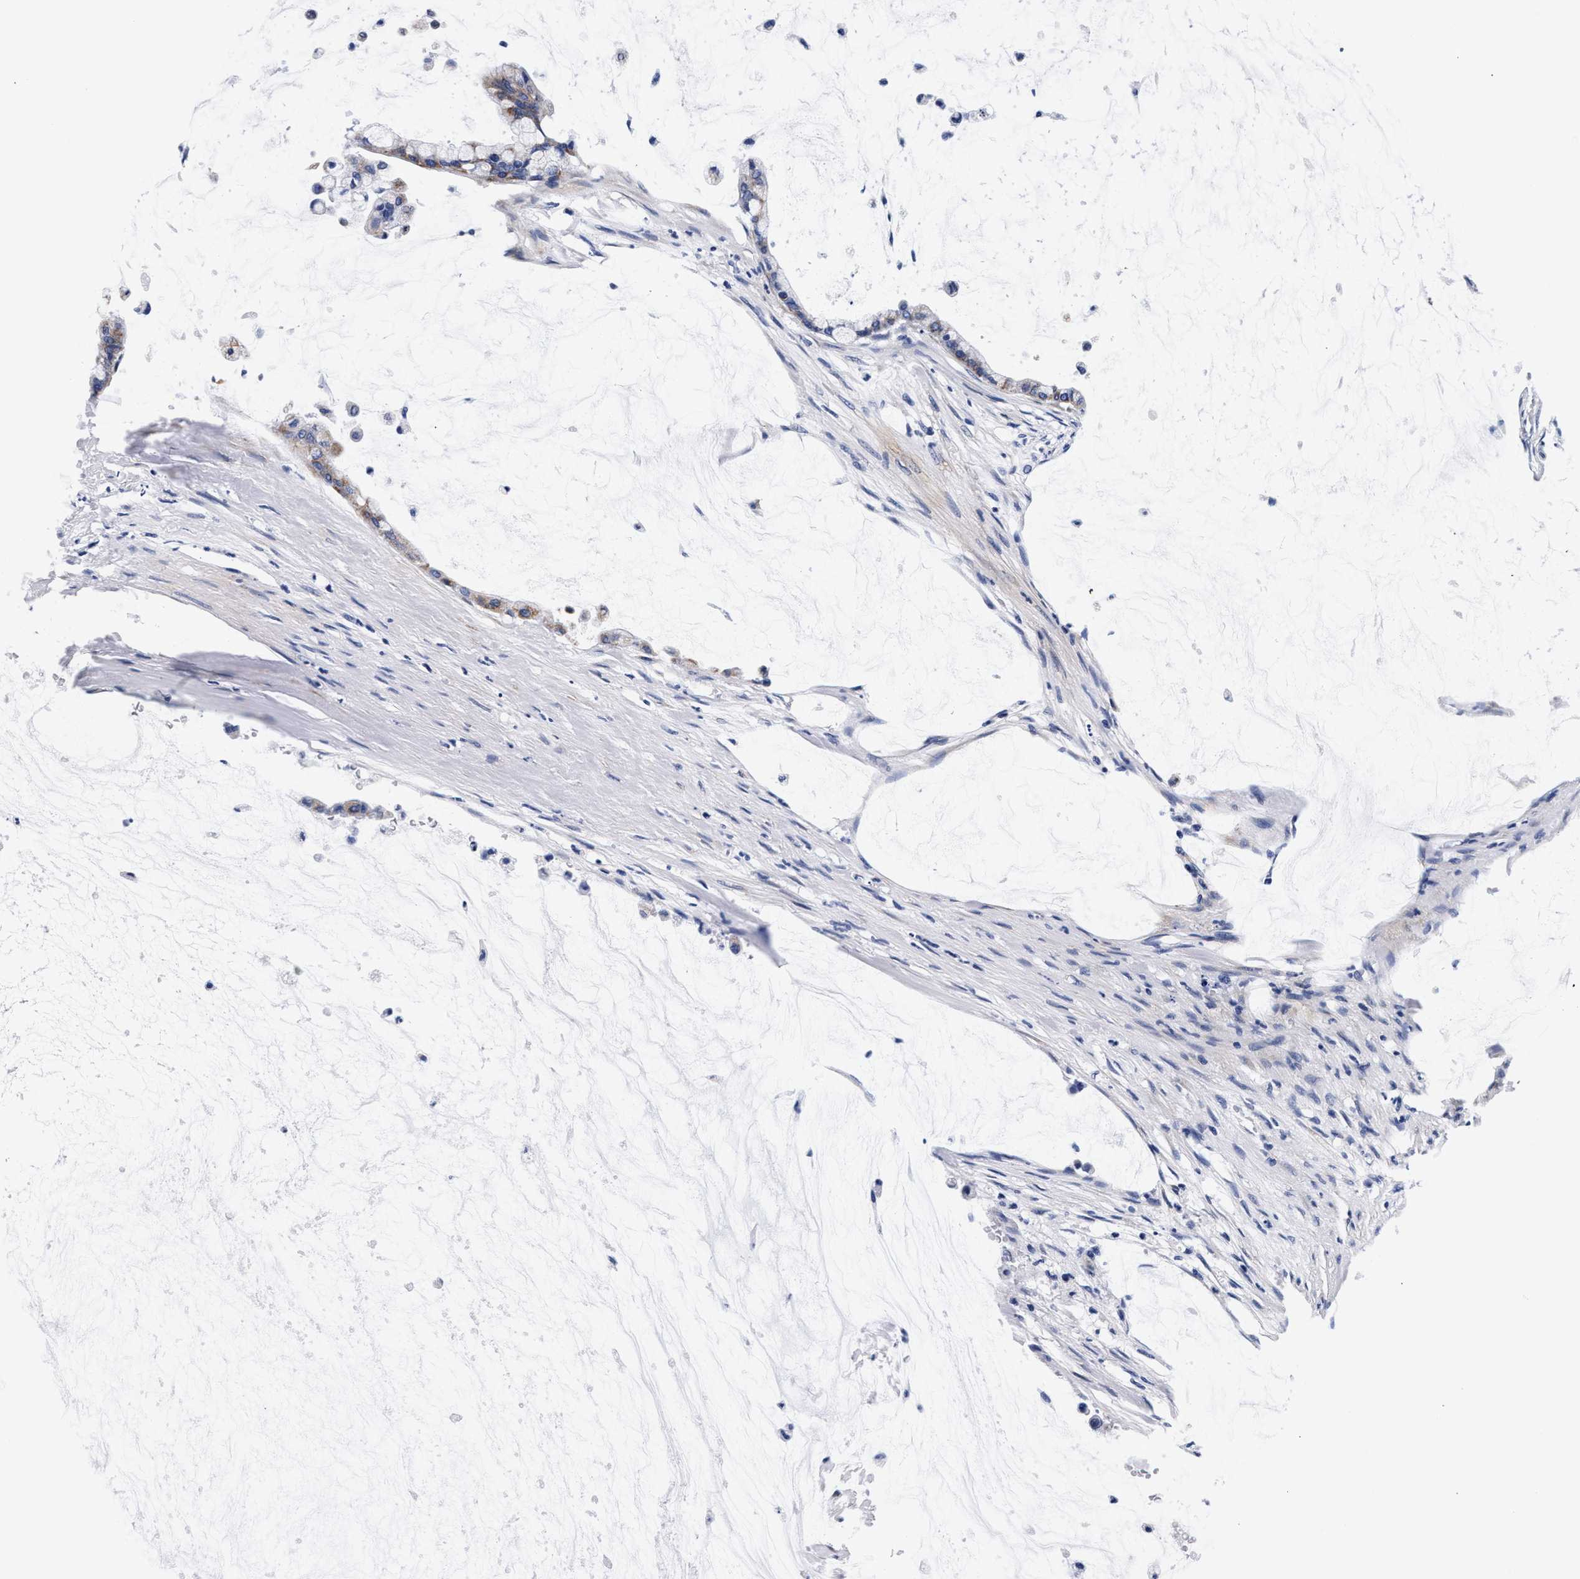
{"staining": {"intensity": "weak", "quantity": ">75%", "location": "cytoplasmic/membranous"}, "tissue": "pancreatic cancer", "cell_type": "Tumor cells", "image_type": "cancer", "snomed": [{"axis": "morphology", "description": "Adenocarcinoma, NOS"}, {"axis": "topography", "description": "Pancreas"}], "caption": "Protein staining of pancreatic cancer (adenocarcinoma) tissue exhibits weak cytoplasmic/membranous positivity in about >75% of tumor cells. (Stains: DAB in brown, nuclei in blue, Microscopy: brightfield microscopy at high magnification).", "gene": "RAB3B", "patient": {"sex": "male", "age": 41}}